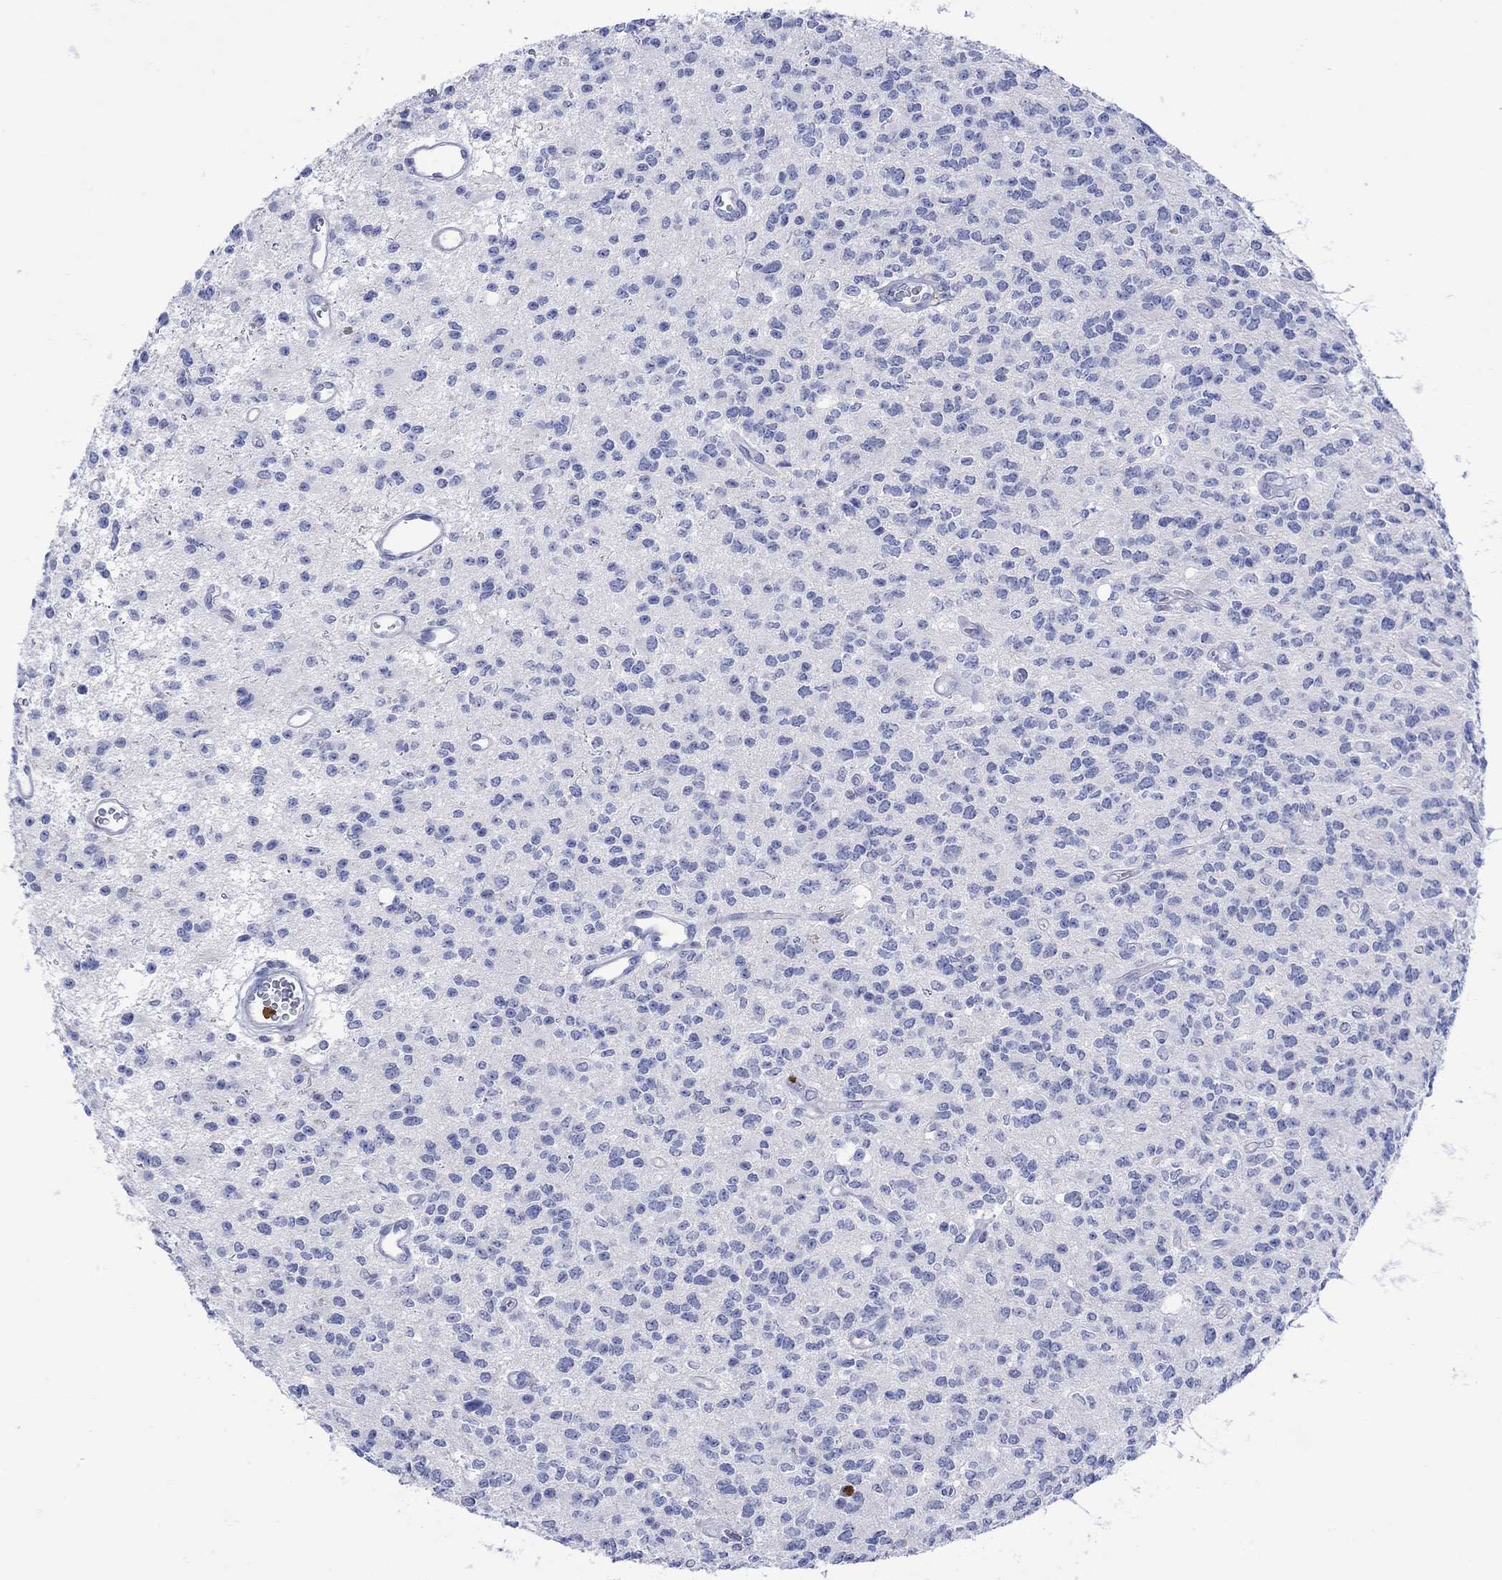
{"staining": {"intensity": "negative", "quantity": "none", "location": "none"}, "tissue": "glioma", "cell_type": "Tumor cells", "image_type": "cancer", "snomed": [{"axis": "morphology", "description": "Glioma, malignant, Low grade"}, {"axis": "topography", "description": "Brain"}], "caption": "Immunohistochemistry (IHC) micrograph of human malignant glioma (low-grade) stained for a protein (brown), which shows no positivity in tumor cells. (DAB IHC visualized using brightfield microscopy, high magnification).", "gene": "LINGO3", "patient": {"sex": "female", "age": 45}}